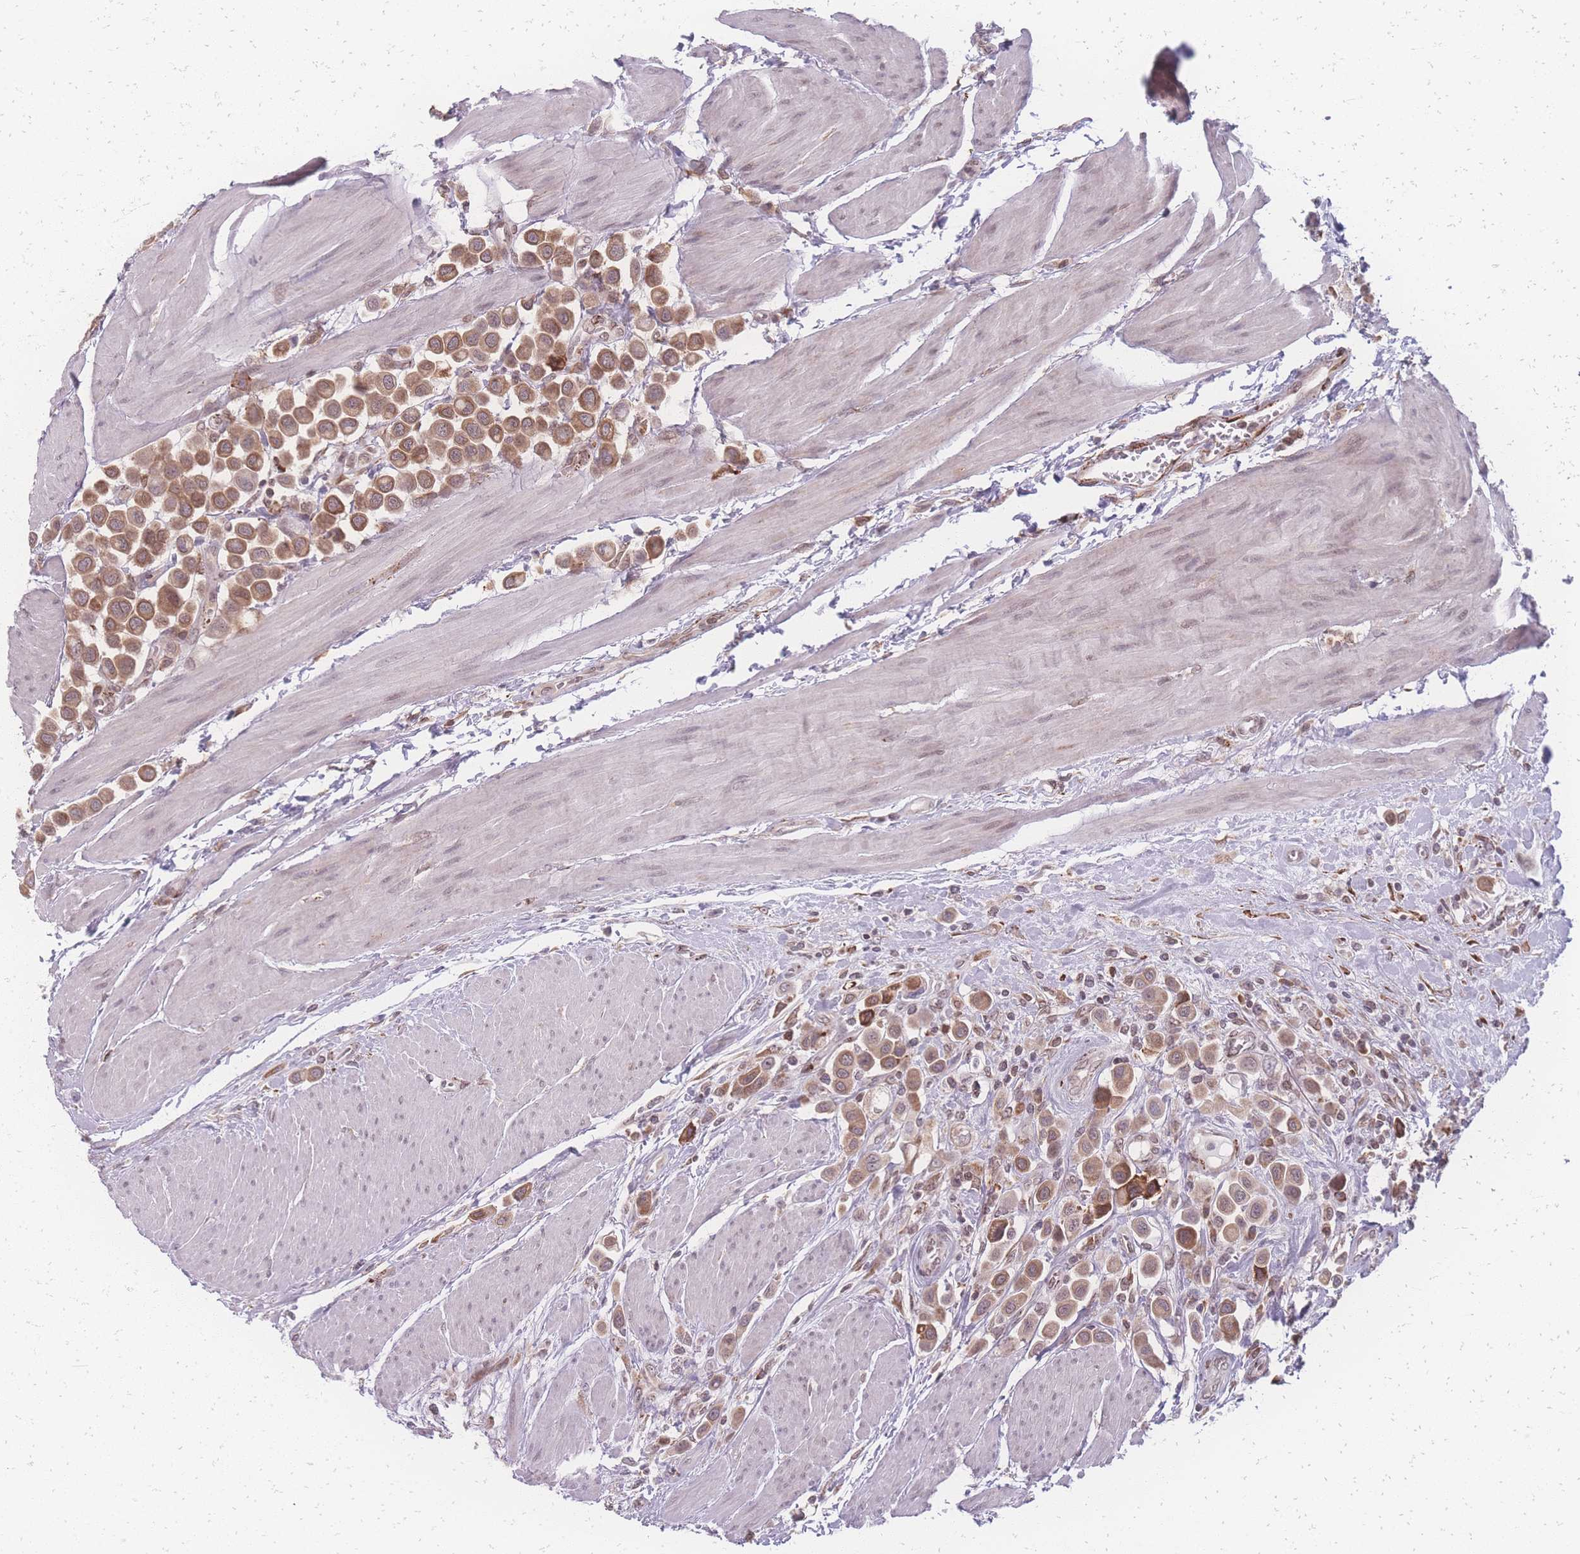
{"staining": {"intensity": "moderate", "quantity": ">75%", "location": "cytoplasmic/membranous"}, "tissue": "urothelial cancer", "cell_type": "Tumor cells", "image_type": "cancer", "snomed": [{"axis": "morphology", "description": "Urothelial carcinoma, High grade"}, {"axis": "topography", "description": "Urinary bladder"}], "caption": "Protein expression analysis of human urothelial cancer reveals moderate cytoplasmic/membranous expression in about >75% of tumor cells.", "gene": "ZC3H13", "patient": {"sex": "male", "age": 50}}